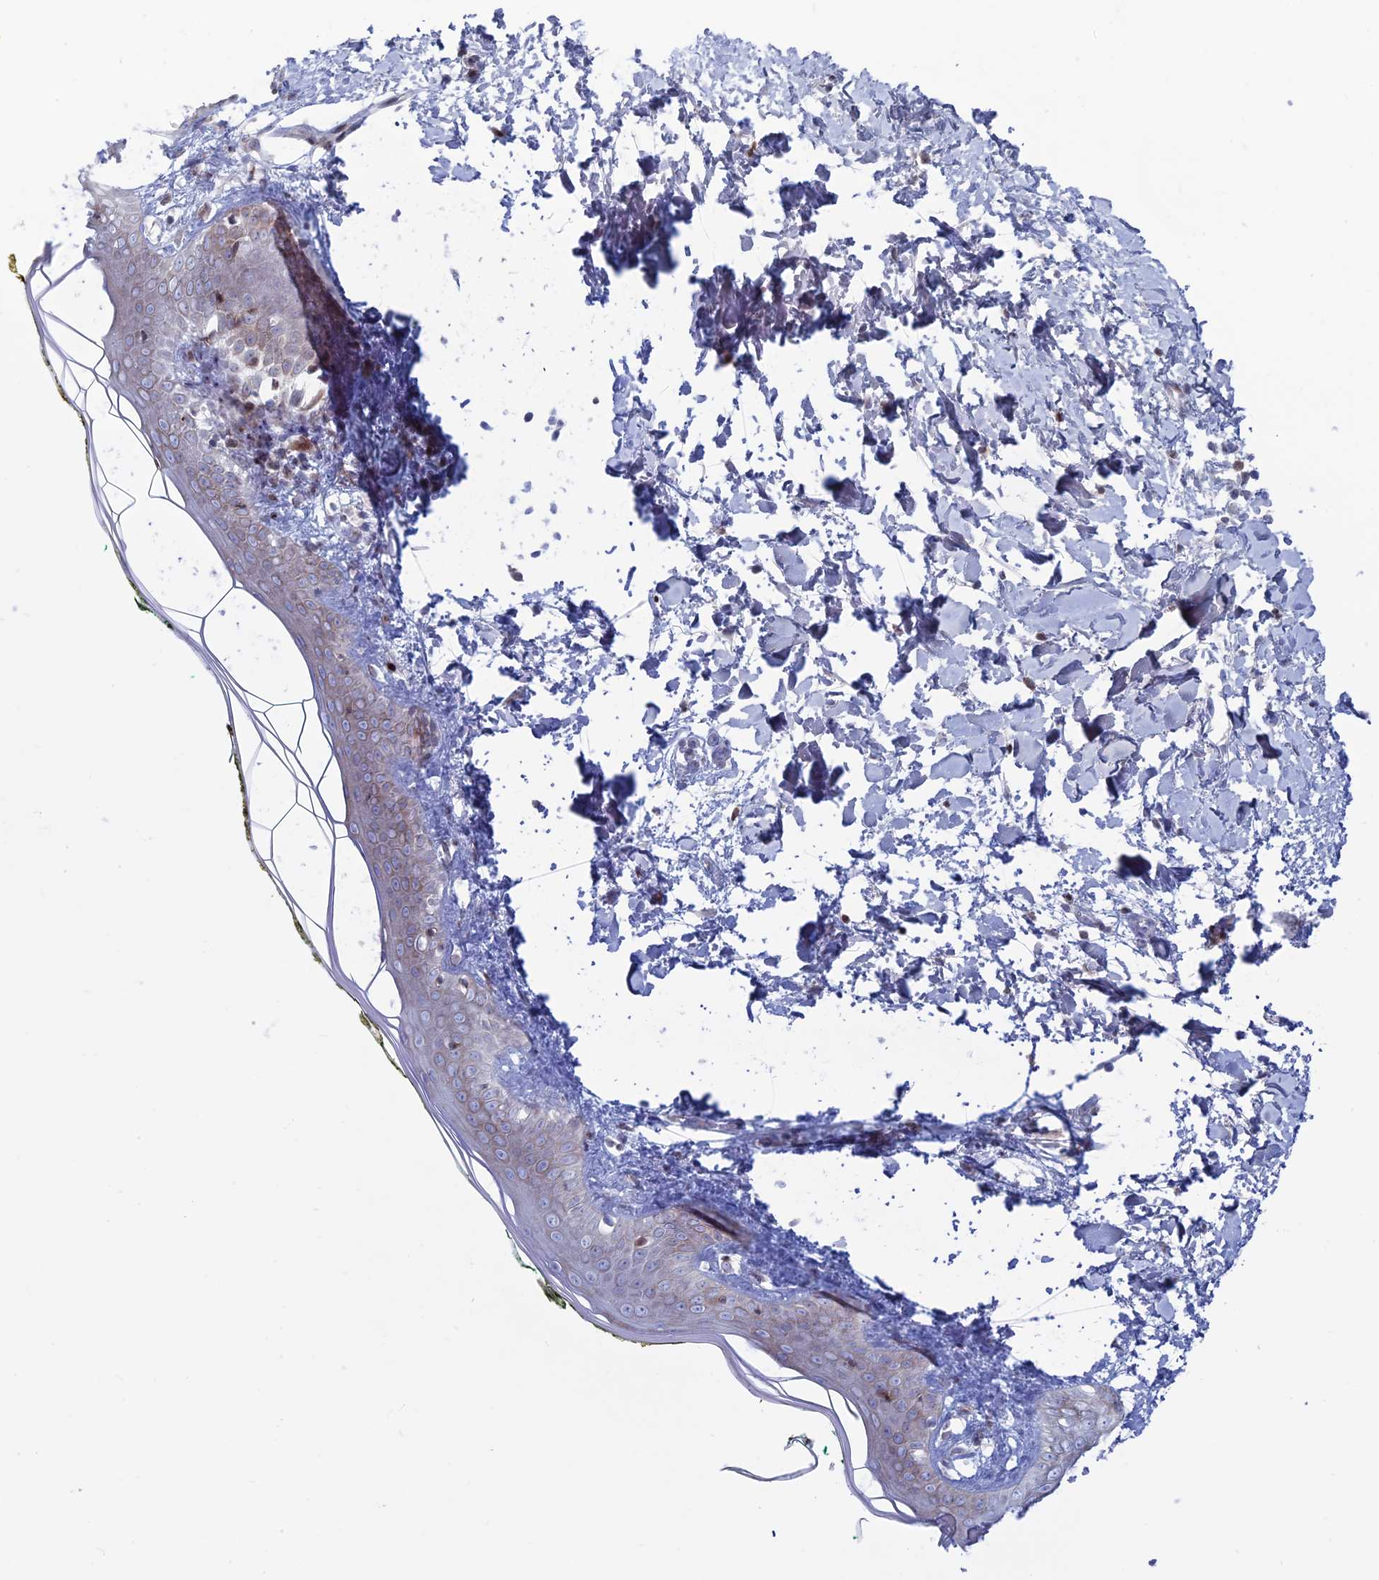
{"staining": {"intensity": "negative", "quantity": "none", "location": "none"}, "tissue": "skin", "cell_type": "Fibroblasts", "image_type": "normal", "snomed": [{"axis": "morphology", "description": "Normal tissue, NOS"}, {"axis": "topography", "description": "Skin"}], "caption": "The immunohistochemistry (IHC) histopathology image has no significant staining in fibroblasts of skin.", "gene": "CERS6", "patient": {"sex": "female", "age": 34}}